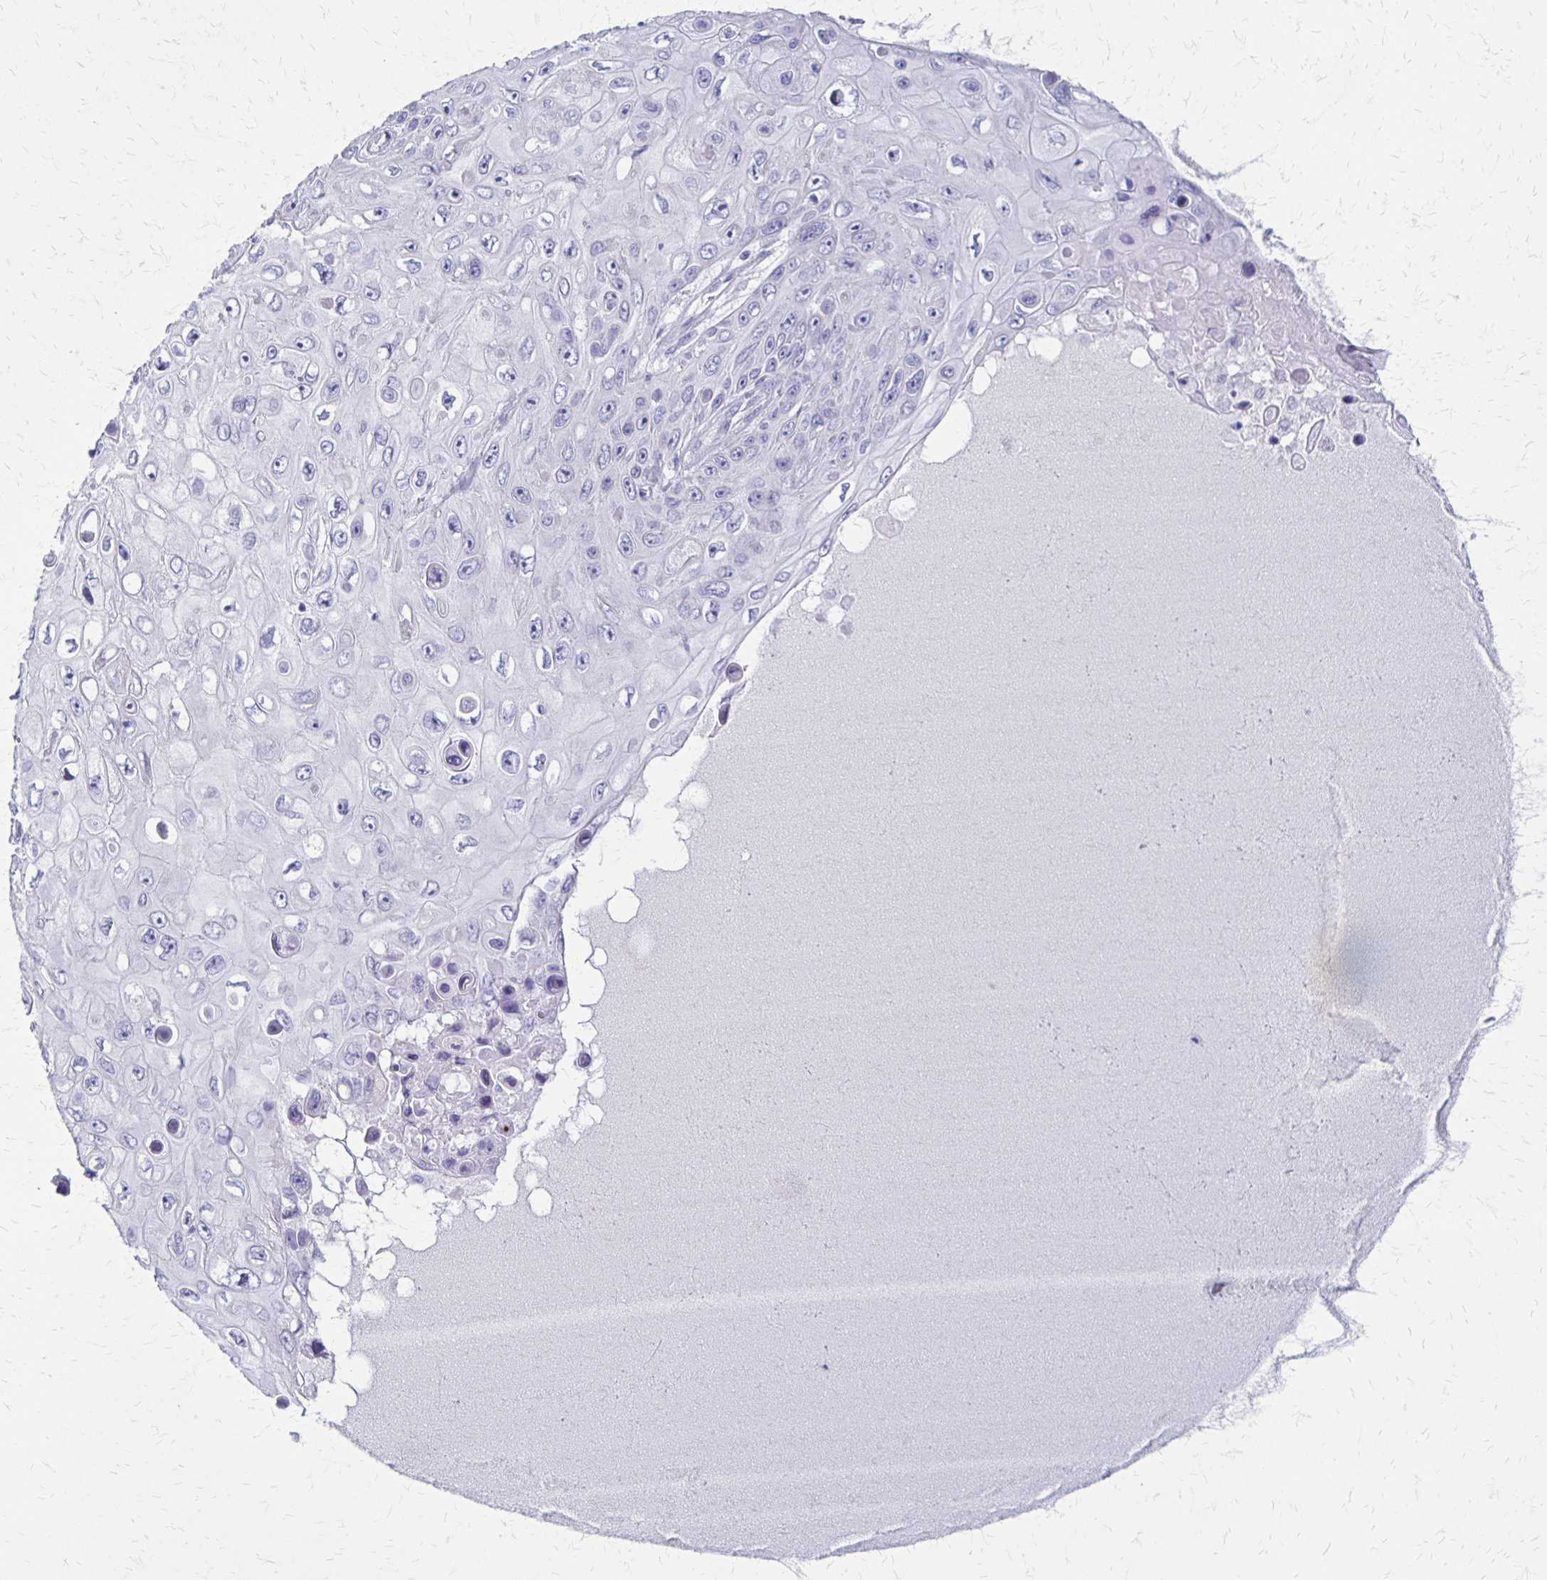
{"staining": {"intensity": "negative", "quantity": "none", "location": "none"}, "tissue": "skin cancer", "cell_type": "Tumor cells", "image_type": "cancer", "snomed": [{"axis": "morphology", "description": "Squamous cell carcinoma, NOS"}, {"axis": "topography", "description": "Skin"}], "caption": "The micrograph reveals no staining of tumor cells in skin cancer (squamous cell carcinoma).", "gene": "RHOC", "patient": {"sex": "male", "age": 82}}